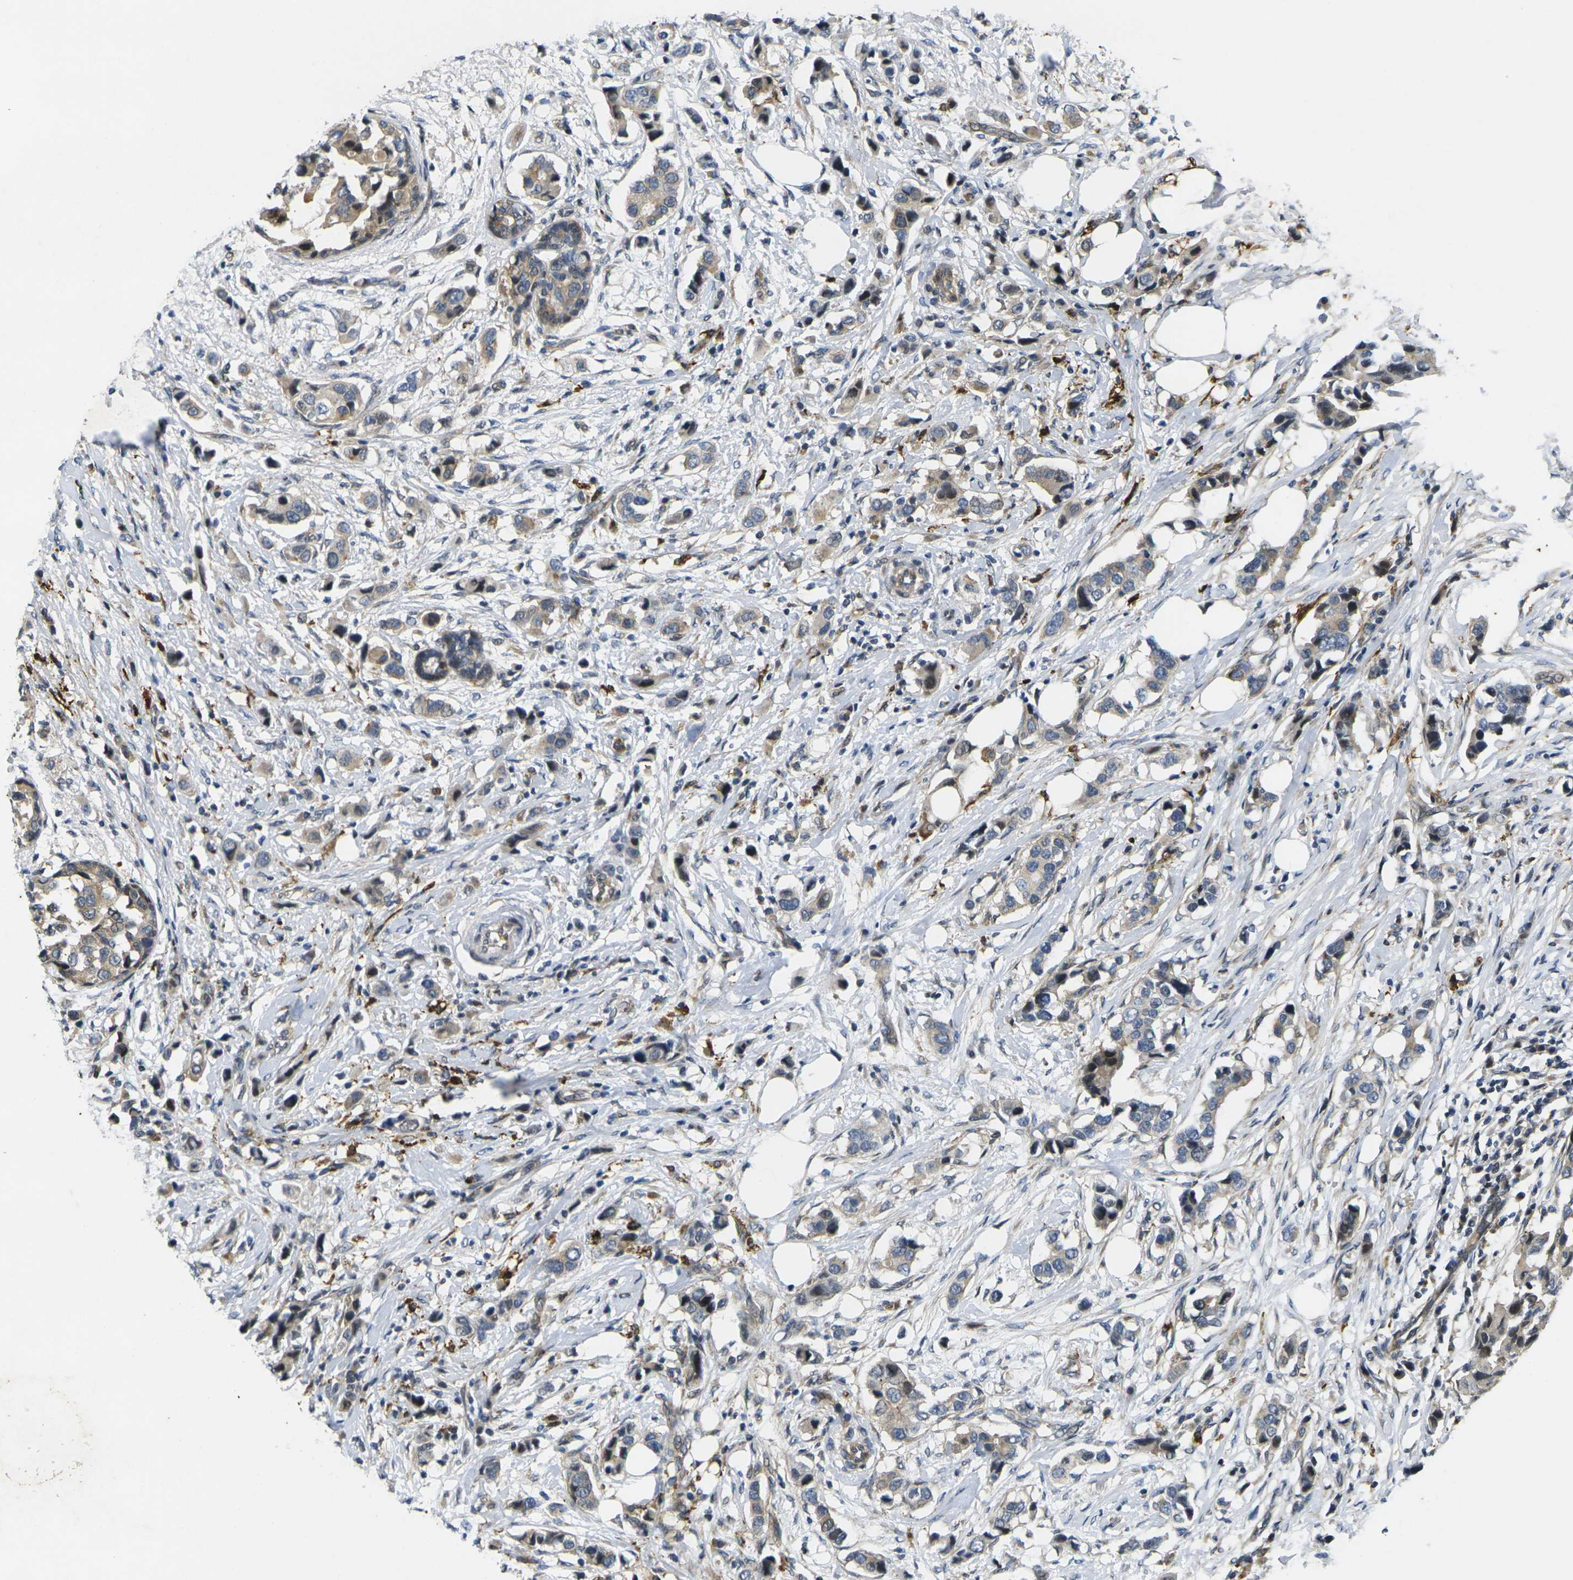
{"staining": {"intensity": "weak", "quantity": ">75%", "location": "cytoplasmic/membranous,nuclear"}, "tissue": "breast cancer", "cell_type": "Tumor cells", "image_type": "cancer", "snomed": [{"axis": "morphology", "description": "Normal tissue, NOS"}, {"axis": "morphology", "description": "Duct carcinoma"}, {"axis": "topography", "description": "Breast"}], "caption": "Brown immunohistochemical staining in breast cancer (infiltrating ductal carcinoma) reveals weak cytoplasmic/membranous and nuclear expression in about >75% of tumor cells.", "gene": "ROBO2", "patient": {"sex": "female", "age": 50}}